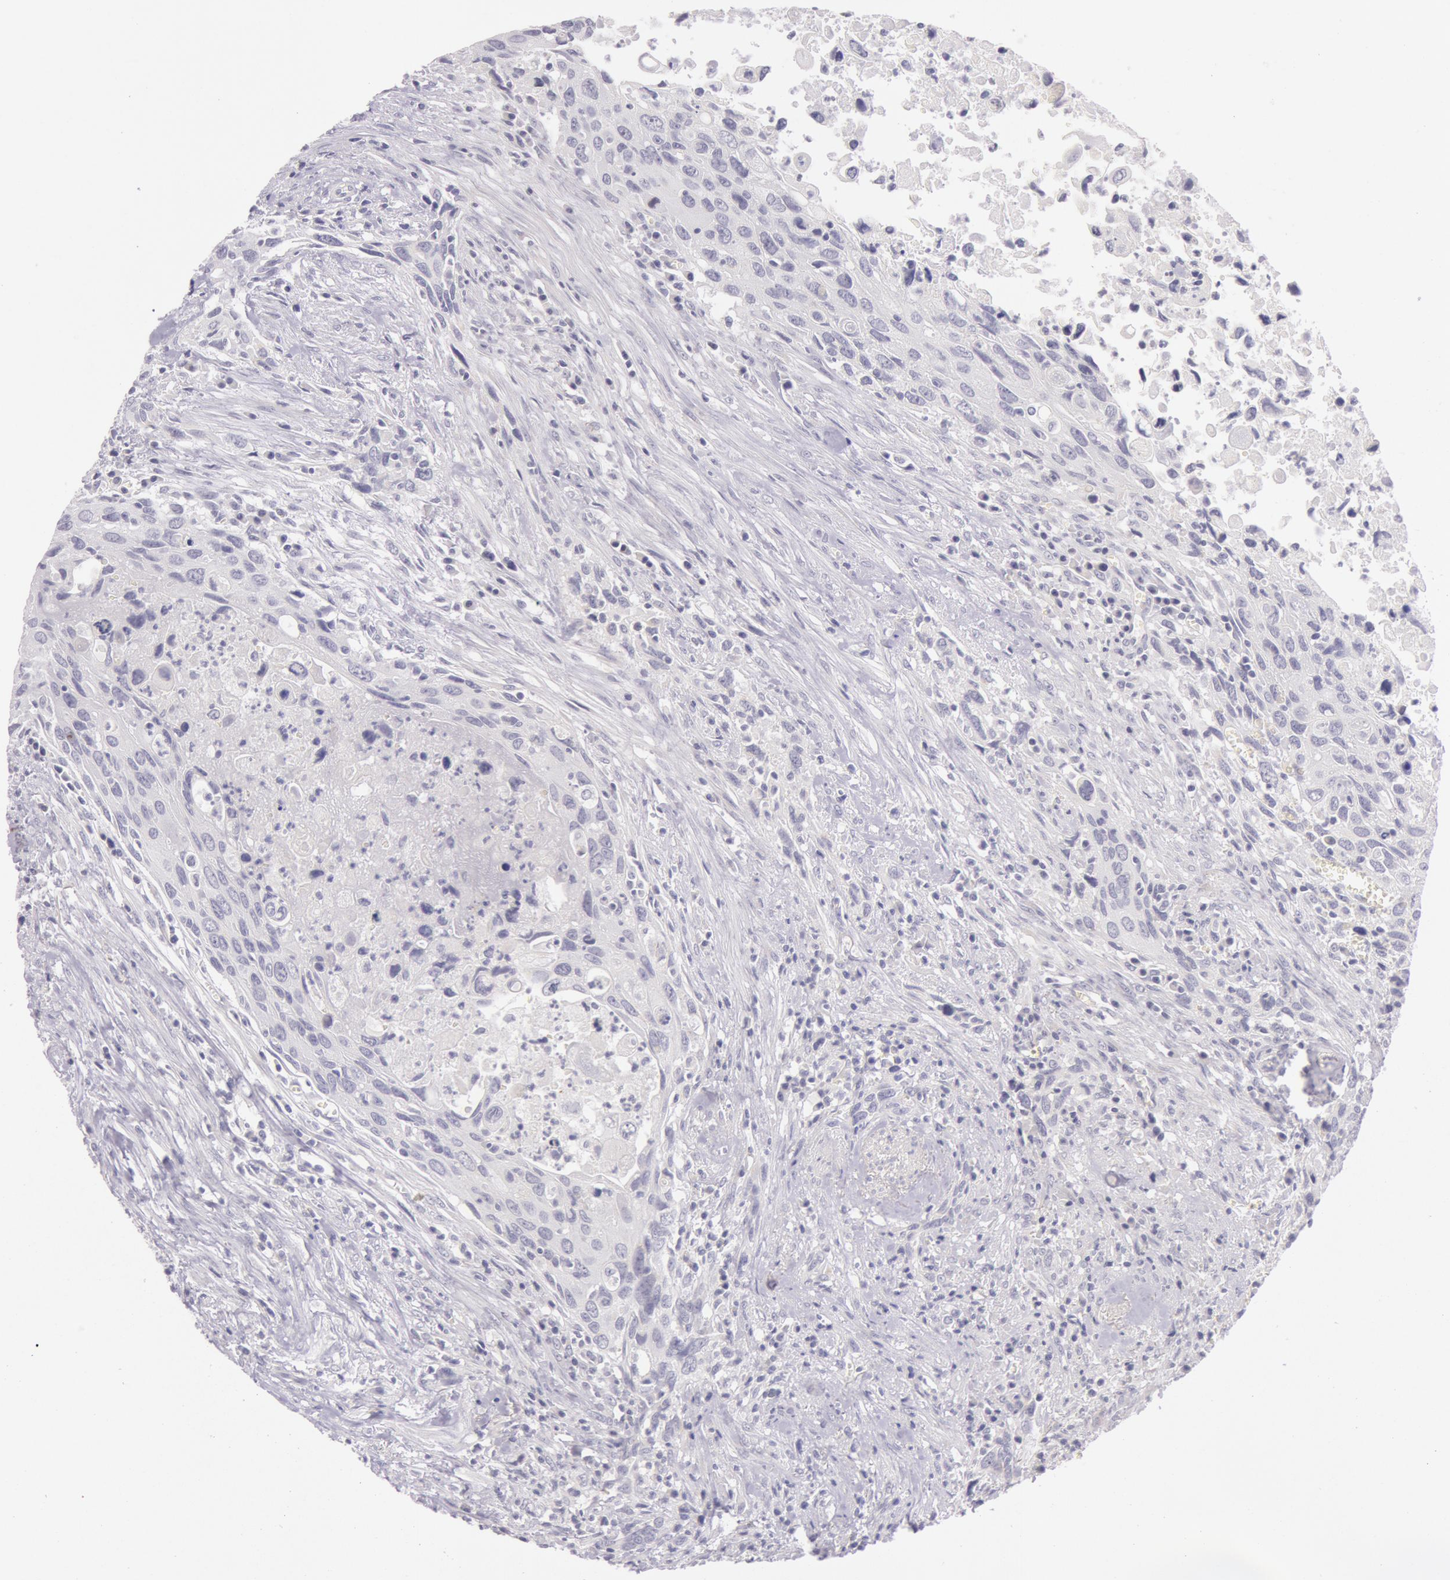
{"staining": {"intensity": "negative", "quantity": "none", "location": "none"}, "tissue": "urothelial cancer", "cell_type": "Tumor cells", "image_type": "cancer", "snomed": [{"axis": "morphology", "description": "Urothelial carcinoma, High grade"}, {"axis": "topography", "description": "Urinary bladder"}], "caption": "A high-resolution photomicrograph shows IHC staining of urothelial cancer, which shows no significant positivity in tumor cells.", "gene": "RBMY1F", "patient": {"sex": "male", "age": 71}}